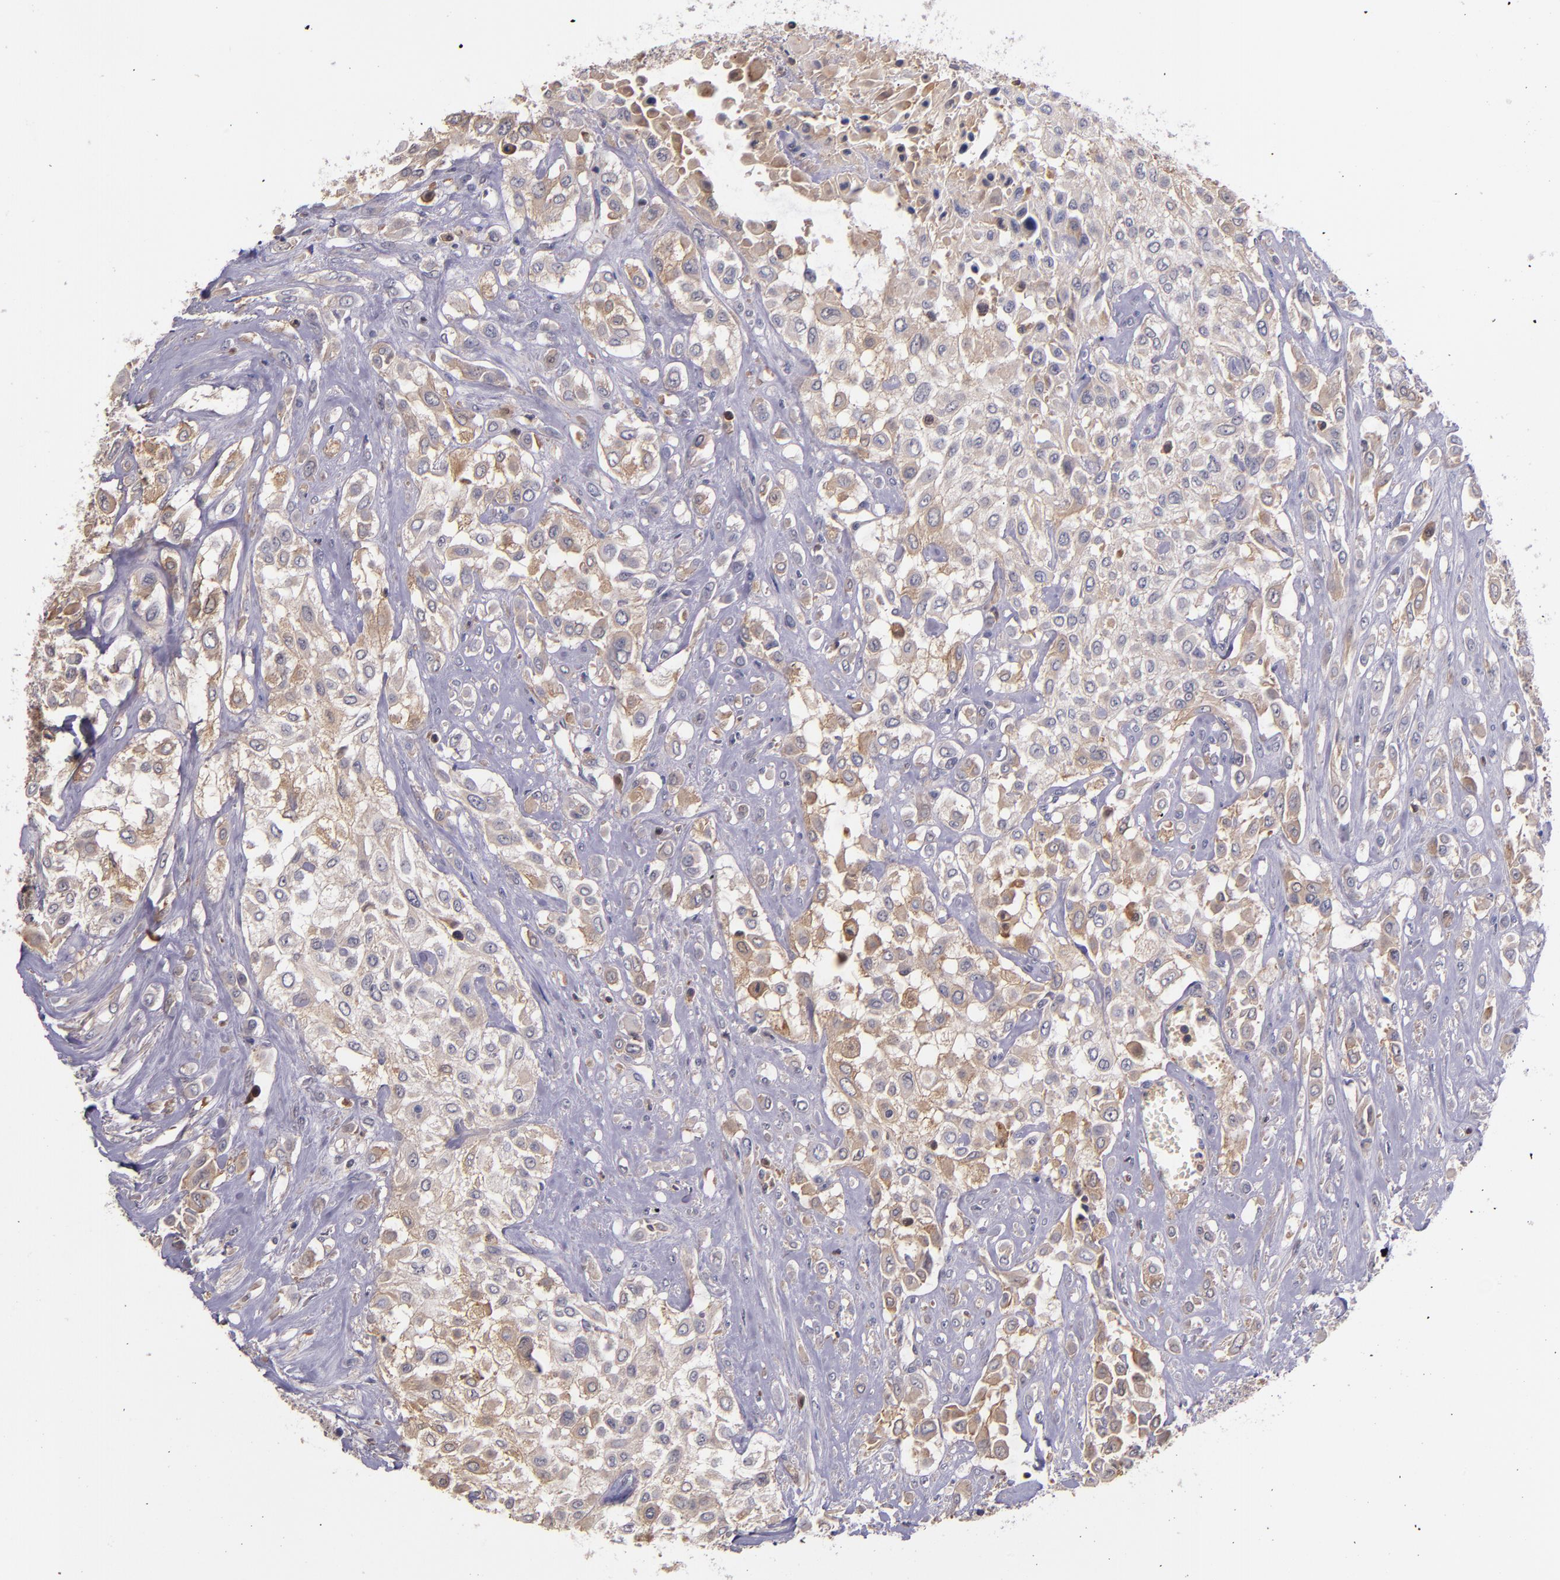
{"staining": {"intensity": "weak", "quantity": ">75%", "location": "cytoplasmic/membranous"}, "tissue": "urothelial cancer", "cell_type": "Tumor cells", "image_type": "cancer", "snomed": [{"axis": "morphology", "description": "Urothelial carcinoma, High grade"}, {"axis": "topography", "description": "Urinary bladder"}], "caption": "This histopathology image shows IHC staining of human urothelial cancer, with low weak cytoplasmic/membranous positivity in about >75% of tumor cells.", "gene": "RBP4", "patient": {"sex": "male", "age": 57}}